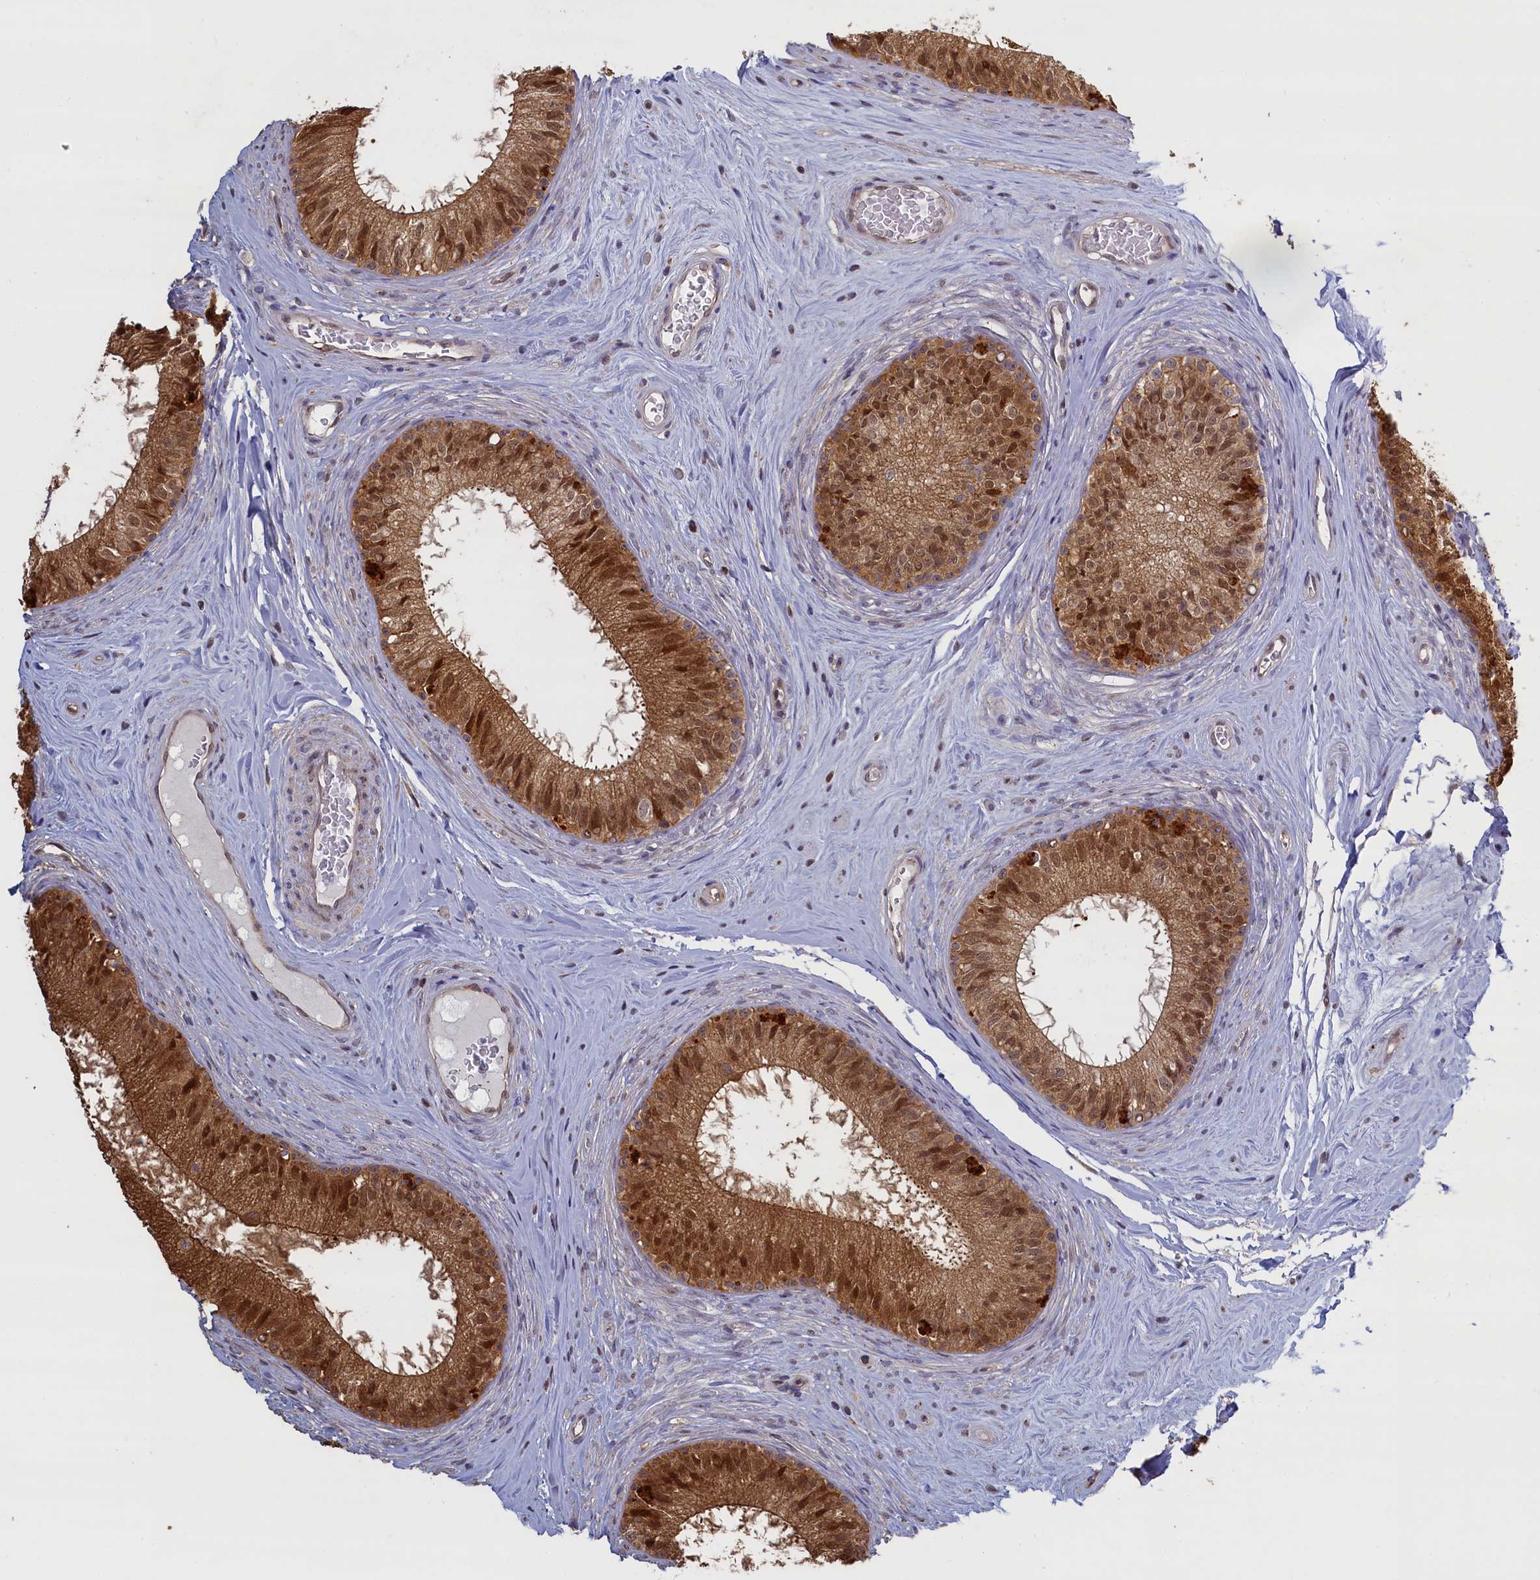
{"staining": {"intensity": "strong", "quantity": ">75%", "location": "cytoplasmic/membranous,nuclear"}, "tissue": "epididymis", "cell_type": "Glandular cells", "image_type": "normal", "snomed": [{"axis": "morphology", "description": "Normal tissue, NOS"}, {"axis": "topography", "description": "Epididymis"}], "caption": "DAB immunohistochemical staining of normal human epididymis shows strong cytoplasmic/membranous,nuclear protein expression in about >75% of glandular cells.", "gene": "UCHL3", "patient": {"sex": "male", "age": 33}}